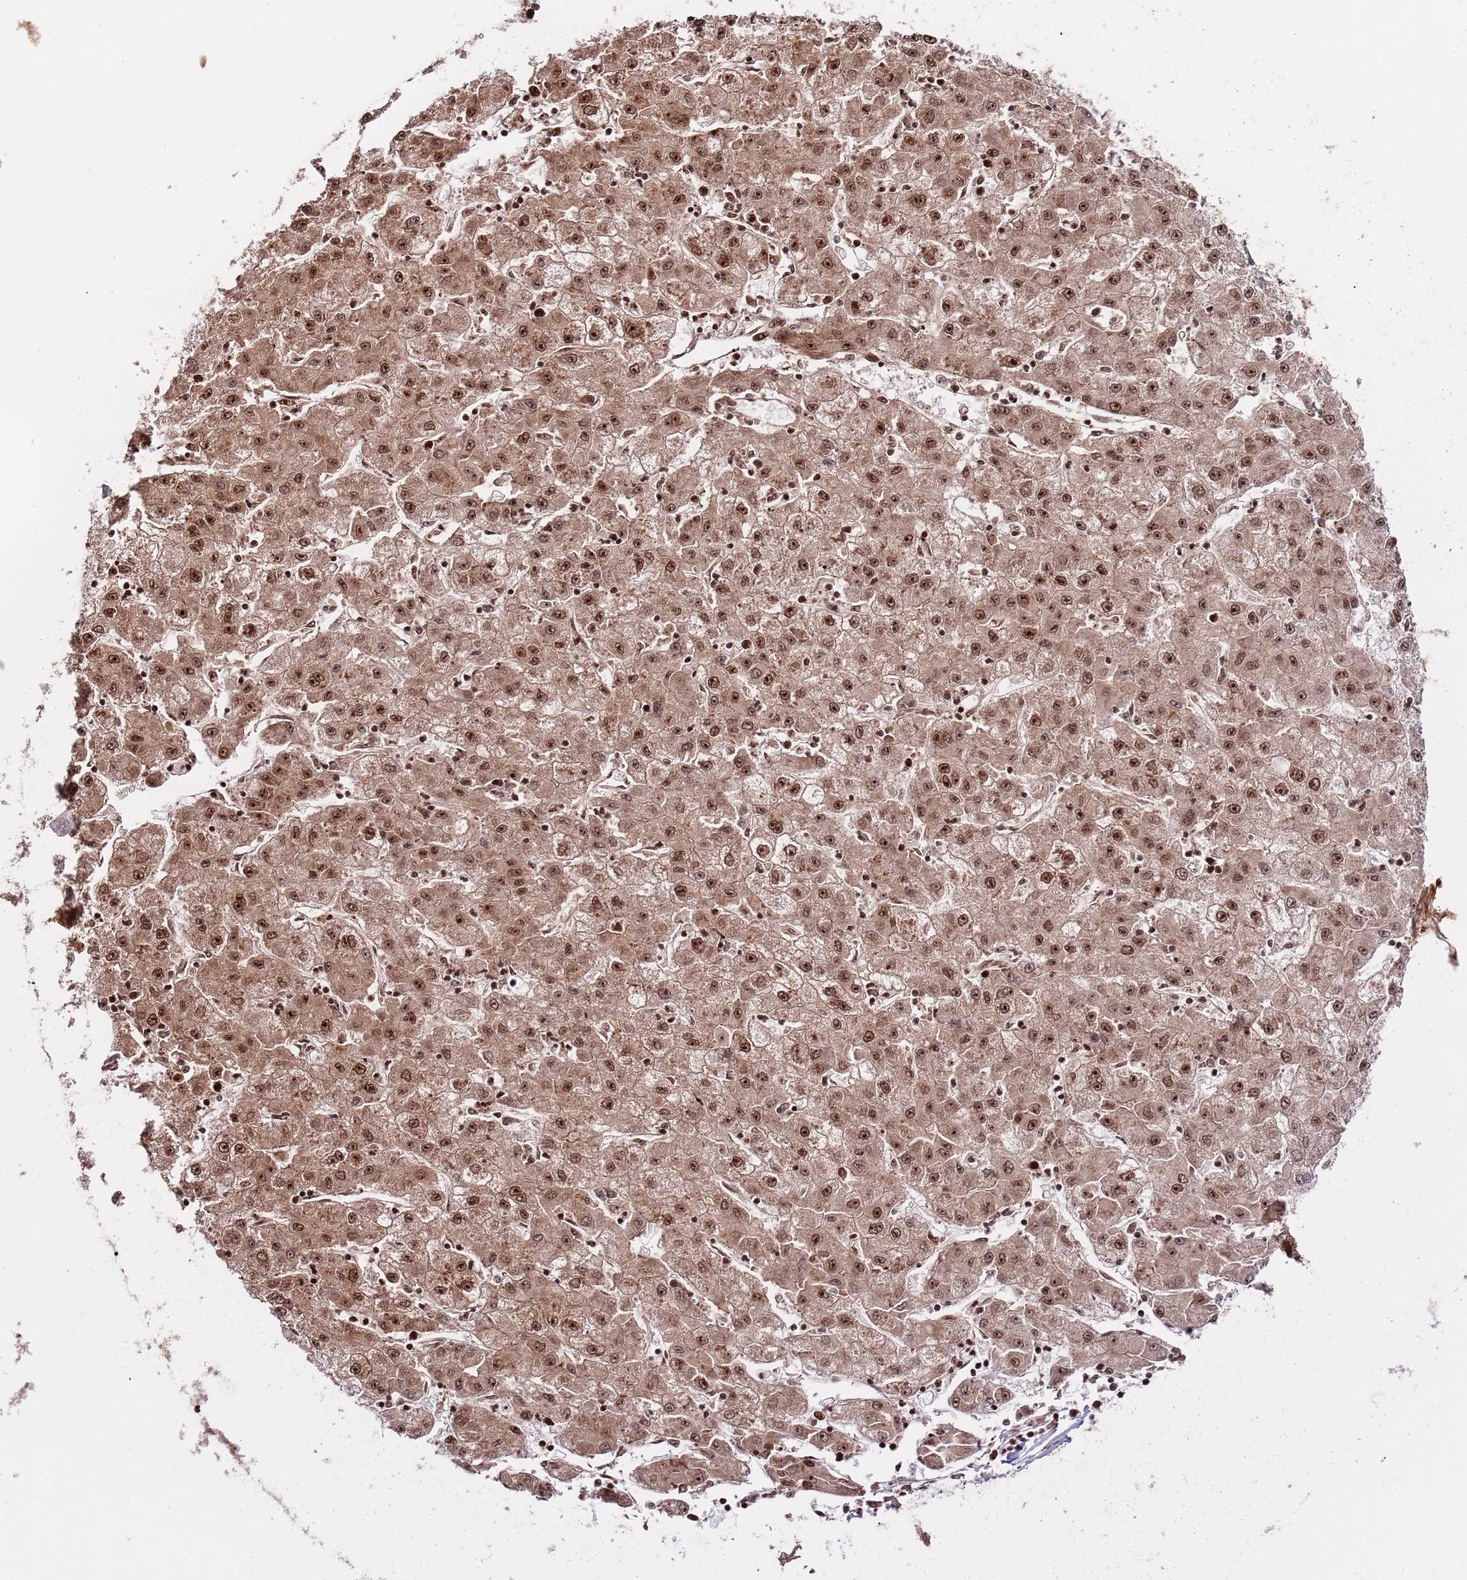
{"staining": {"intensity": "moderate", "quantity": ">75%", "location": "cytoplasmic/membranous,nuclear"}, "tissue": "liver cancer", "cell_type": "Tumor cells", "image_type": "cancer", "snomed": [{"axis": "morphology", "description": "Carcinoma, Hepatocellular, NOS"}, {"axis": "topography", "description": "Liver"}], "caption": "DAB (3,3'-diaminobenzidine) immunohistochemical staining of human liver cancer (hepatocellular carcinoma) shows moderate cytoplasmic/membranous and nuclear protein expression in approximately >75% of tumor cells.", "gene": "RIF1", "patient": {"sex": "male", "age": 72}}